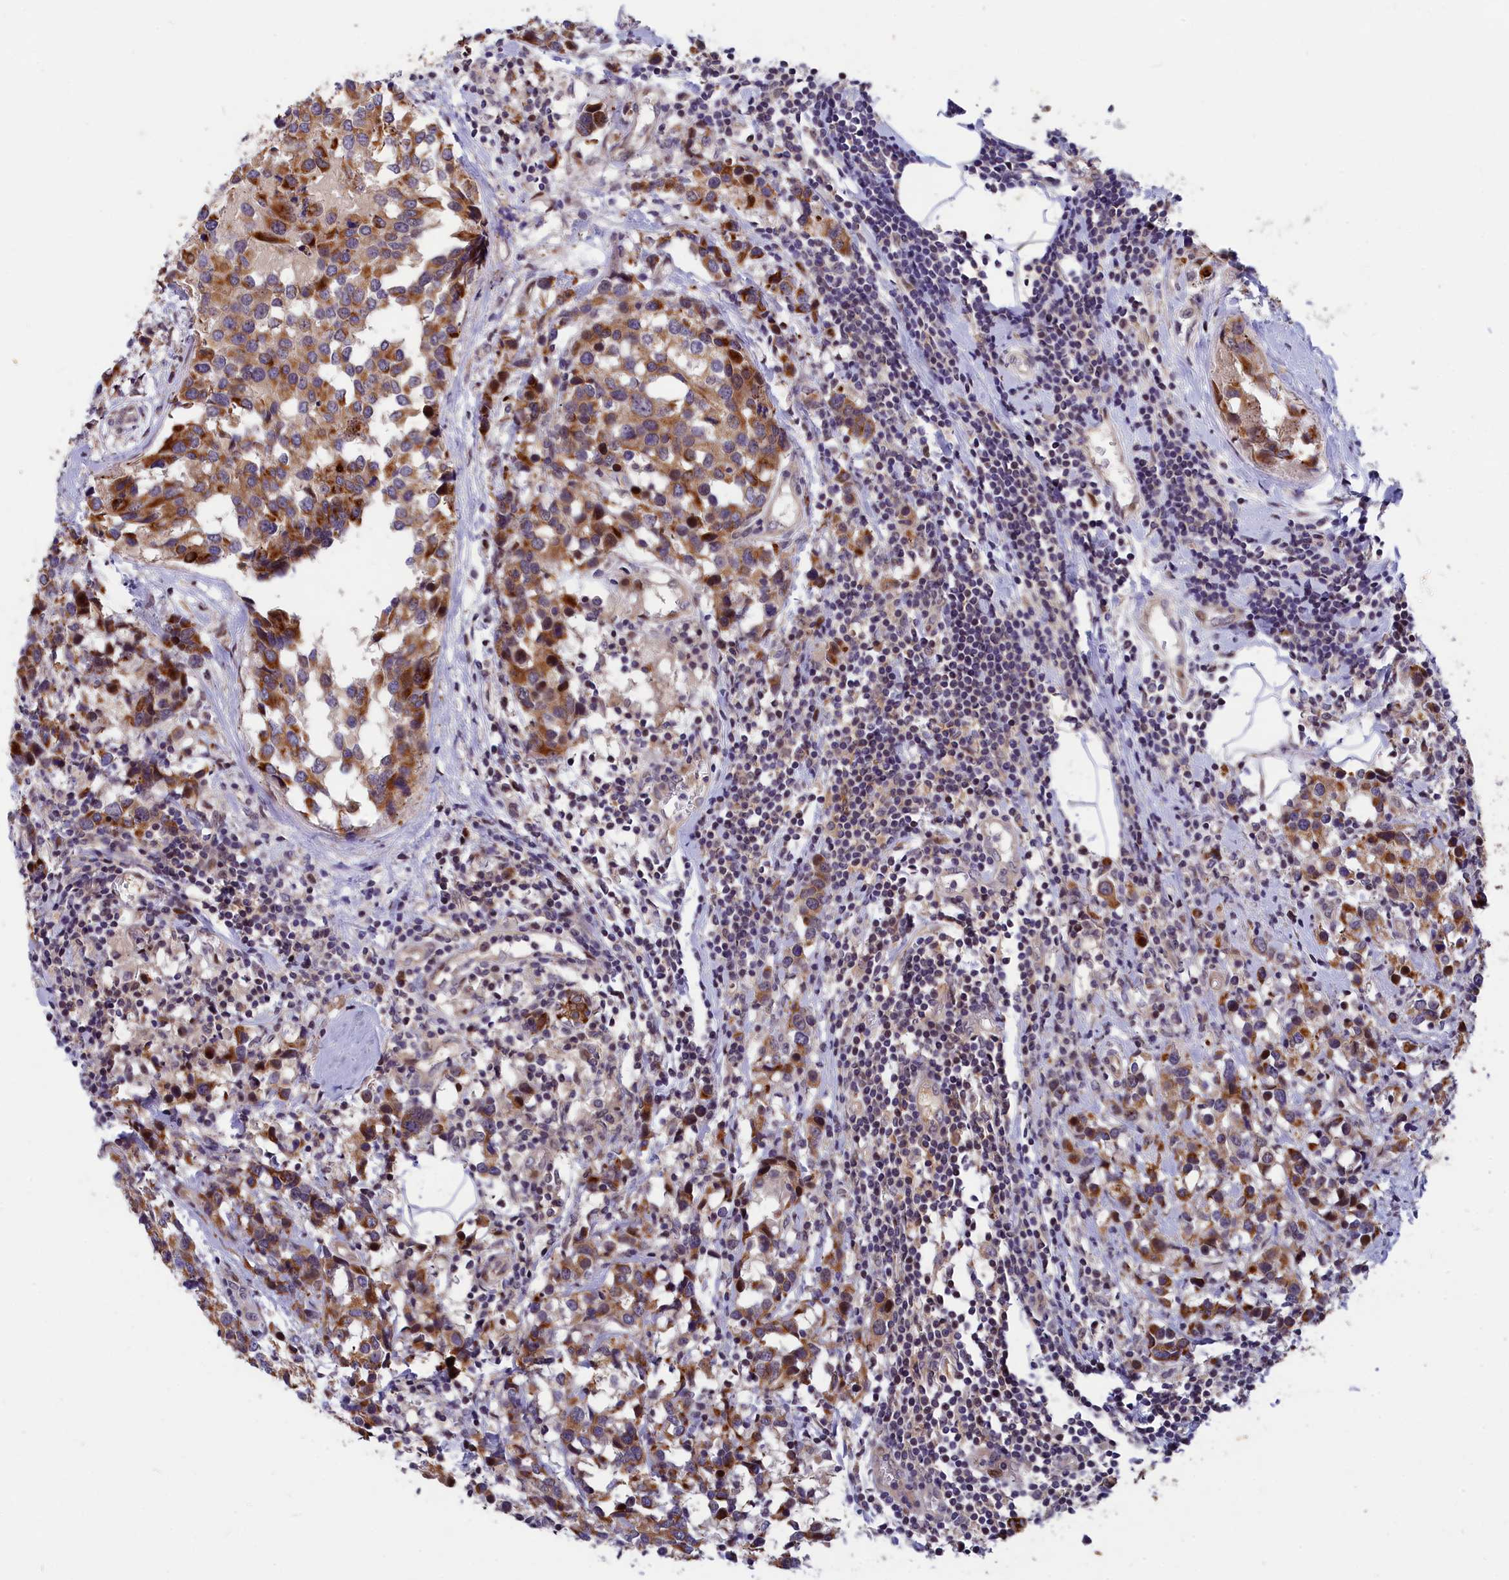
{"staining": {"intensity": "moderate", "quantity": ">75%", "location": "cytoplasmic/membranous"}, "tissue": "breast cancer", "cell_type": "Tumor cells", "image_type": "cancer", "snomed": [{"axis": "morphology", "description": "Lobular carcinoma"}, {"axis": "topography", "description": "Breast"}], "caption": "Immunohistochemistry of human lobular carcinoma (breast) shows medium levels of moderate cytoplasmic/membranous positivity in approximately >75% of tumor cells.", "gene": "ANKRD34B", "patient": {"sex": "female", "age": 59}}